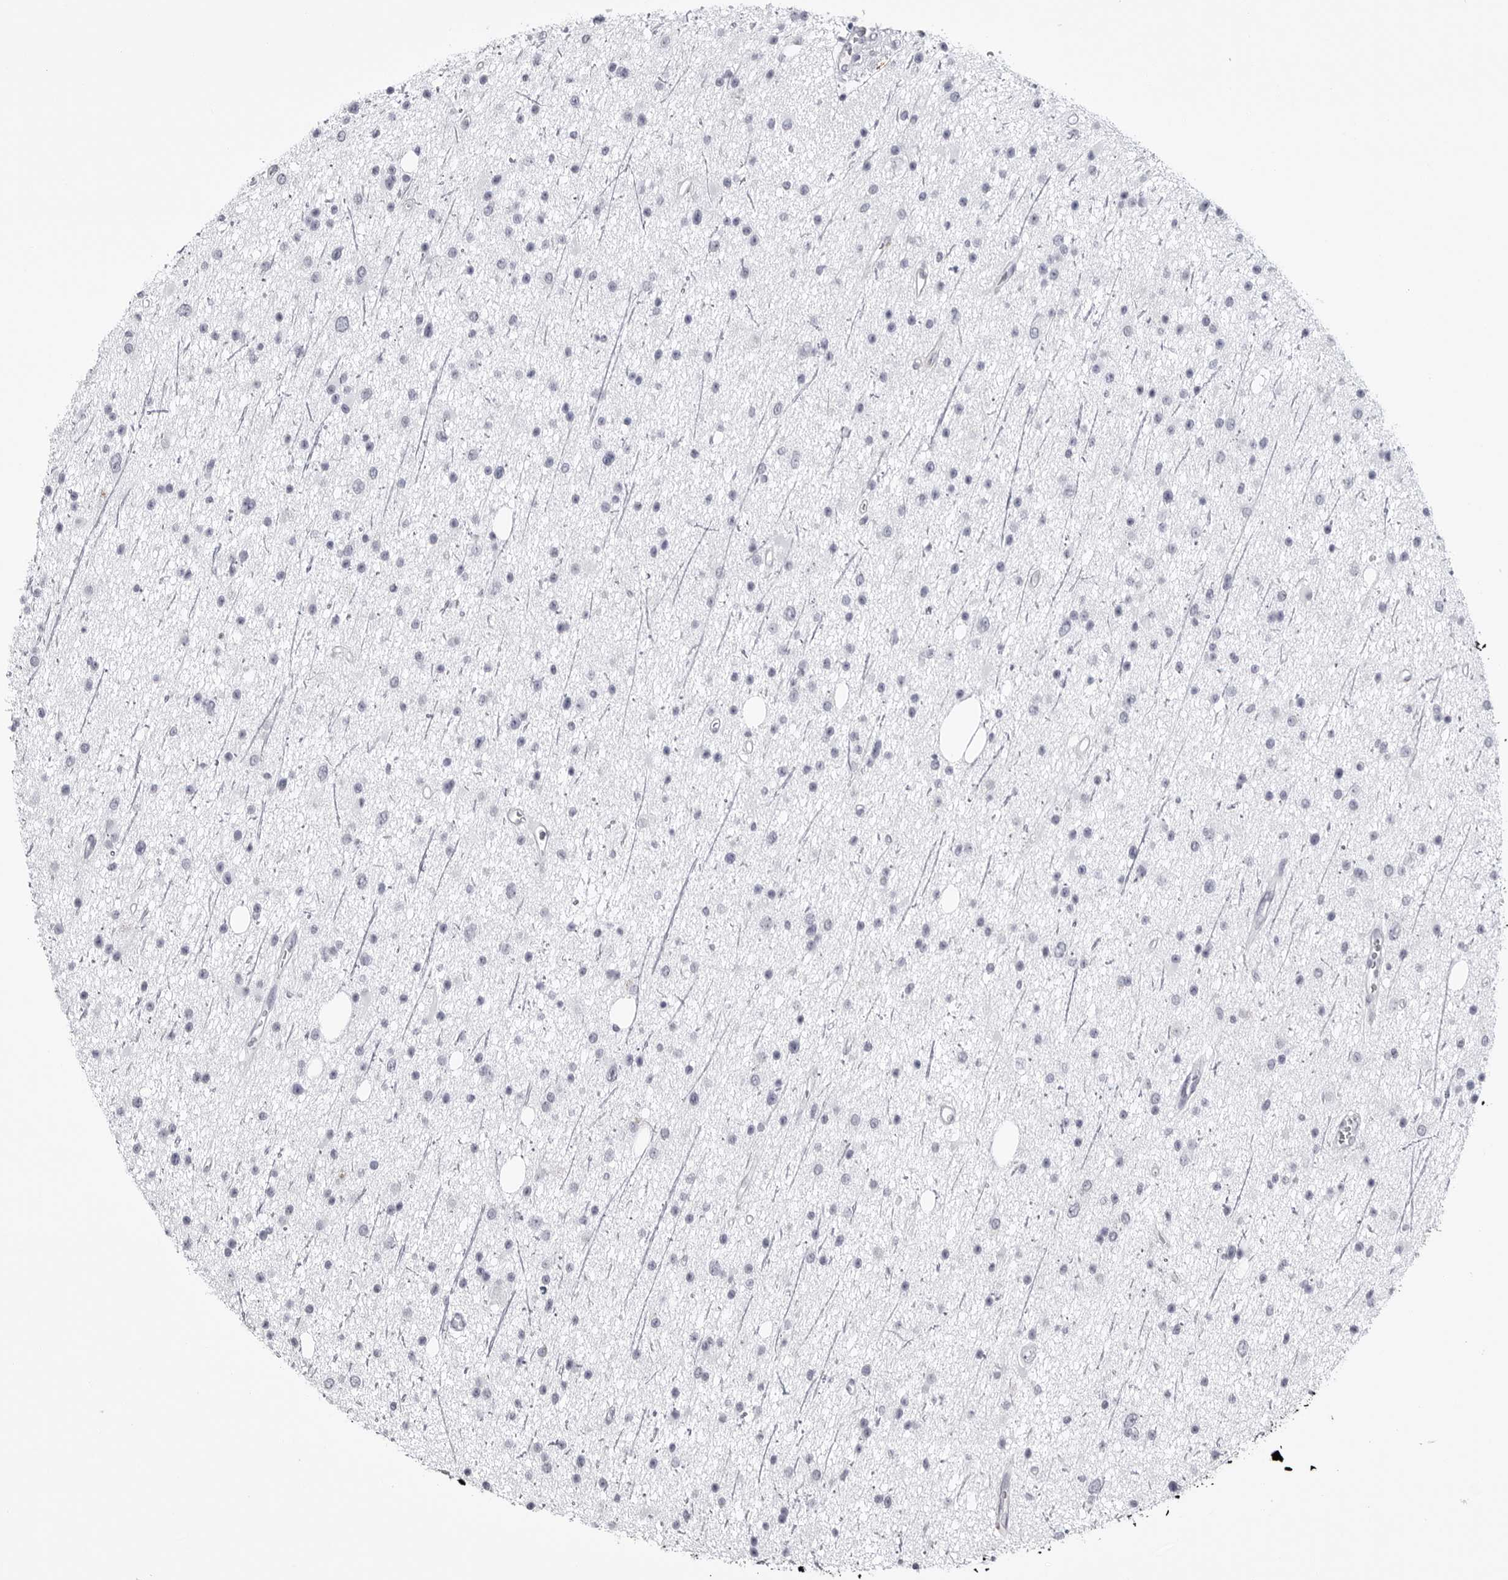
{"staining": {"intensity": "negative", "quantity": "none", "location": "none"}, "tissue": "glioma", "cell_type": "Tumor cells", "image_type": "cancer", "snomed": [{"axis": "morphology", "description": "Glioma, malignant, Low grade"}, {"axis": "topography", "description": "Cerebral cortex"}], "caption": "The micrograph reveals no staining of tumor cells in glioma.", "gene": "COL26A1", "patient": {"sex": "female", "age": 39}}